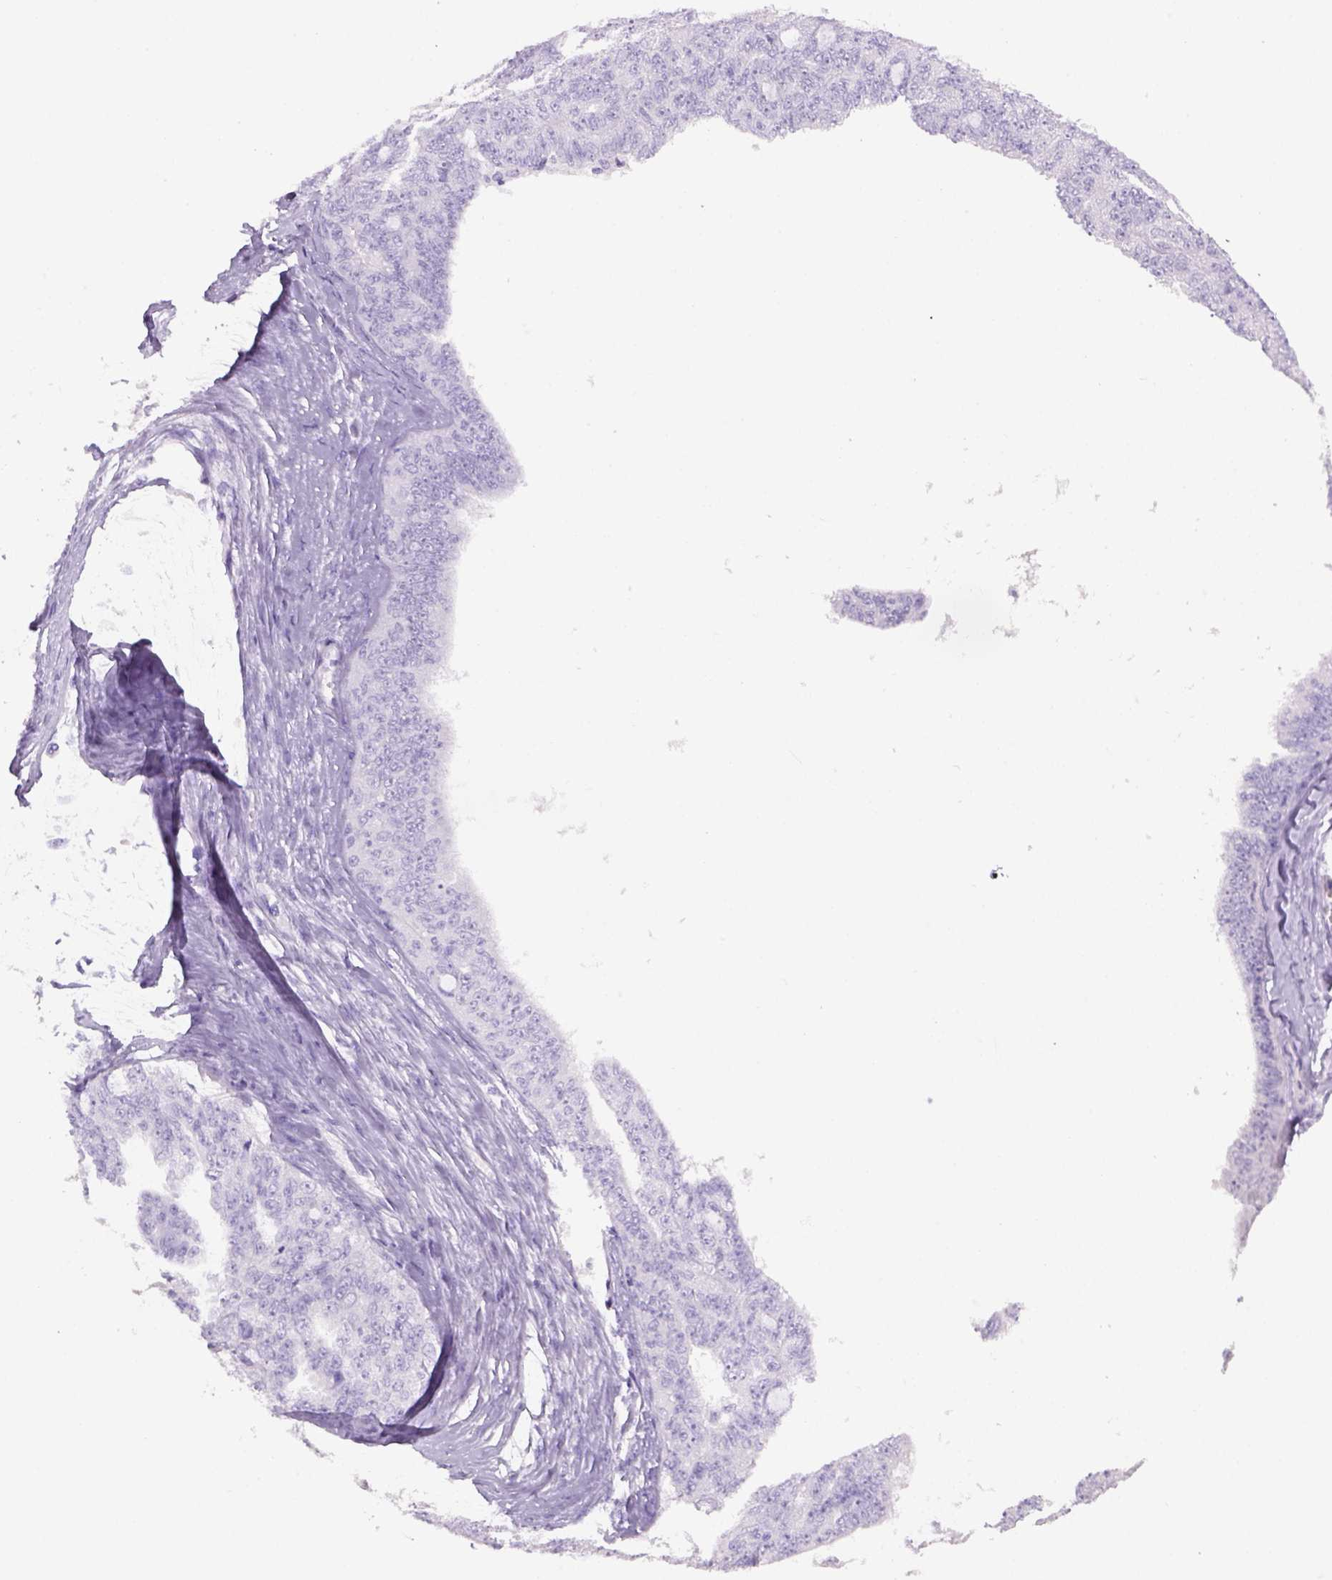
{"staining": {"intensity": "negative", "quantity": "none", "location": "none"}, "tissue": "ovarian cancer", "cell_type": "Tumor cells", "image_type": "cancer", "snomed": [{"axis": "morphology", "description": "Cystadenocarcinoma, serous, NOS"}, {"axis": "topography", "description": "Ovary"}], "caption": "Ovarian serous cystadenocarcinoma was stained to show a protein in brown. There is no significant staining in tumor cells.", "gene": "TENM4", "patient": {"sex": "female", "age": 71}}